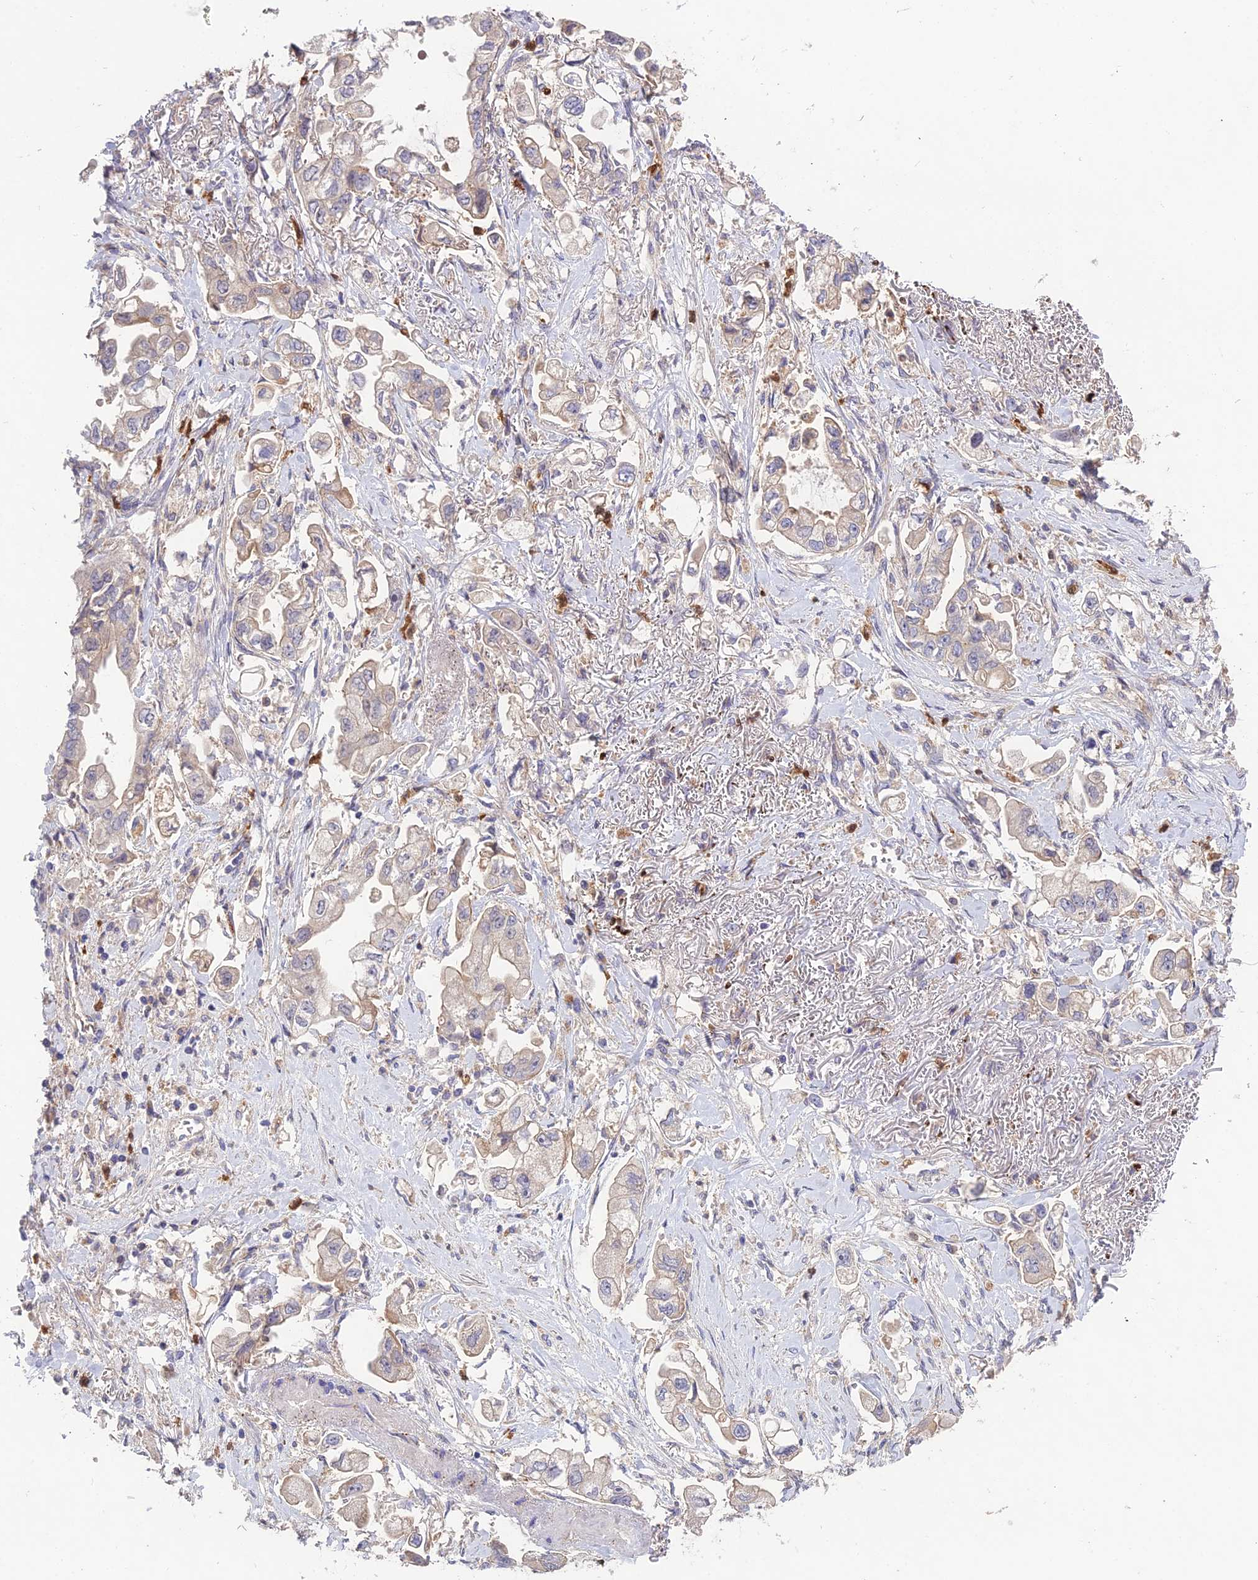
{"staining": {"intensity": "weak", "quantity": "<25%", "location": "cytoplasmic/membranous"}, "tissue": "stomach cancer", "cell_type": "Tumor cells", "image_type": "cancer", "snomed": [{"axis": "morphology", "description": "Adenocarcinoma, NOS"}, {"axis": "topography", "description": "Stomach"}], "caption": "IHC histopathology image of stomach cancer stained for a protein (brown), which exhibits no positivity in tumor cells.", "gene": "EID2", "patient": {"sex": "male", "age": 62}}